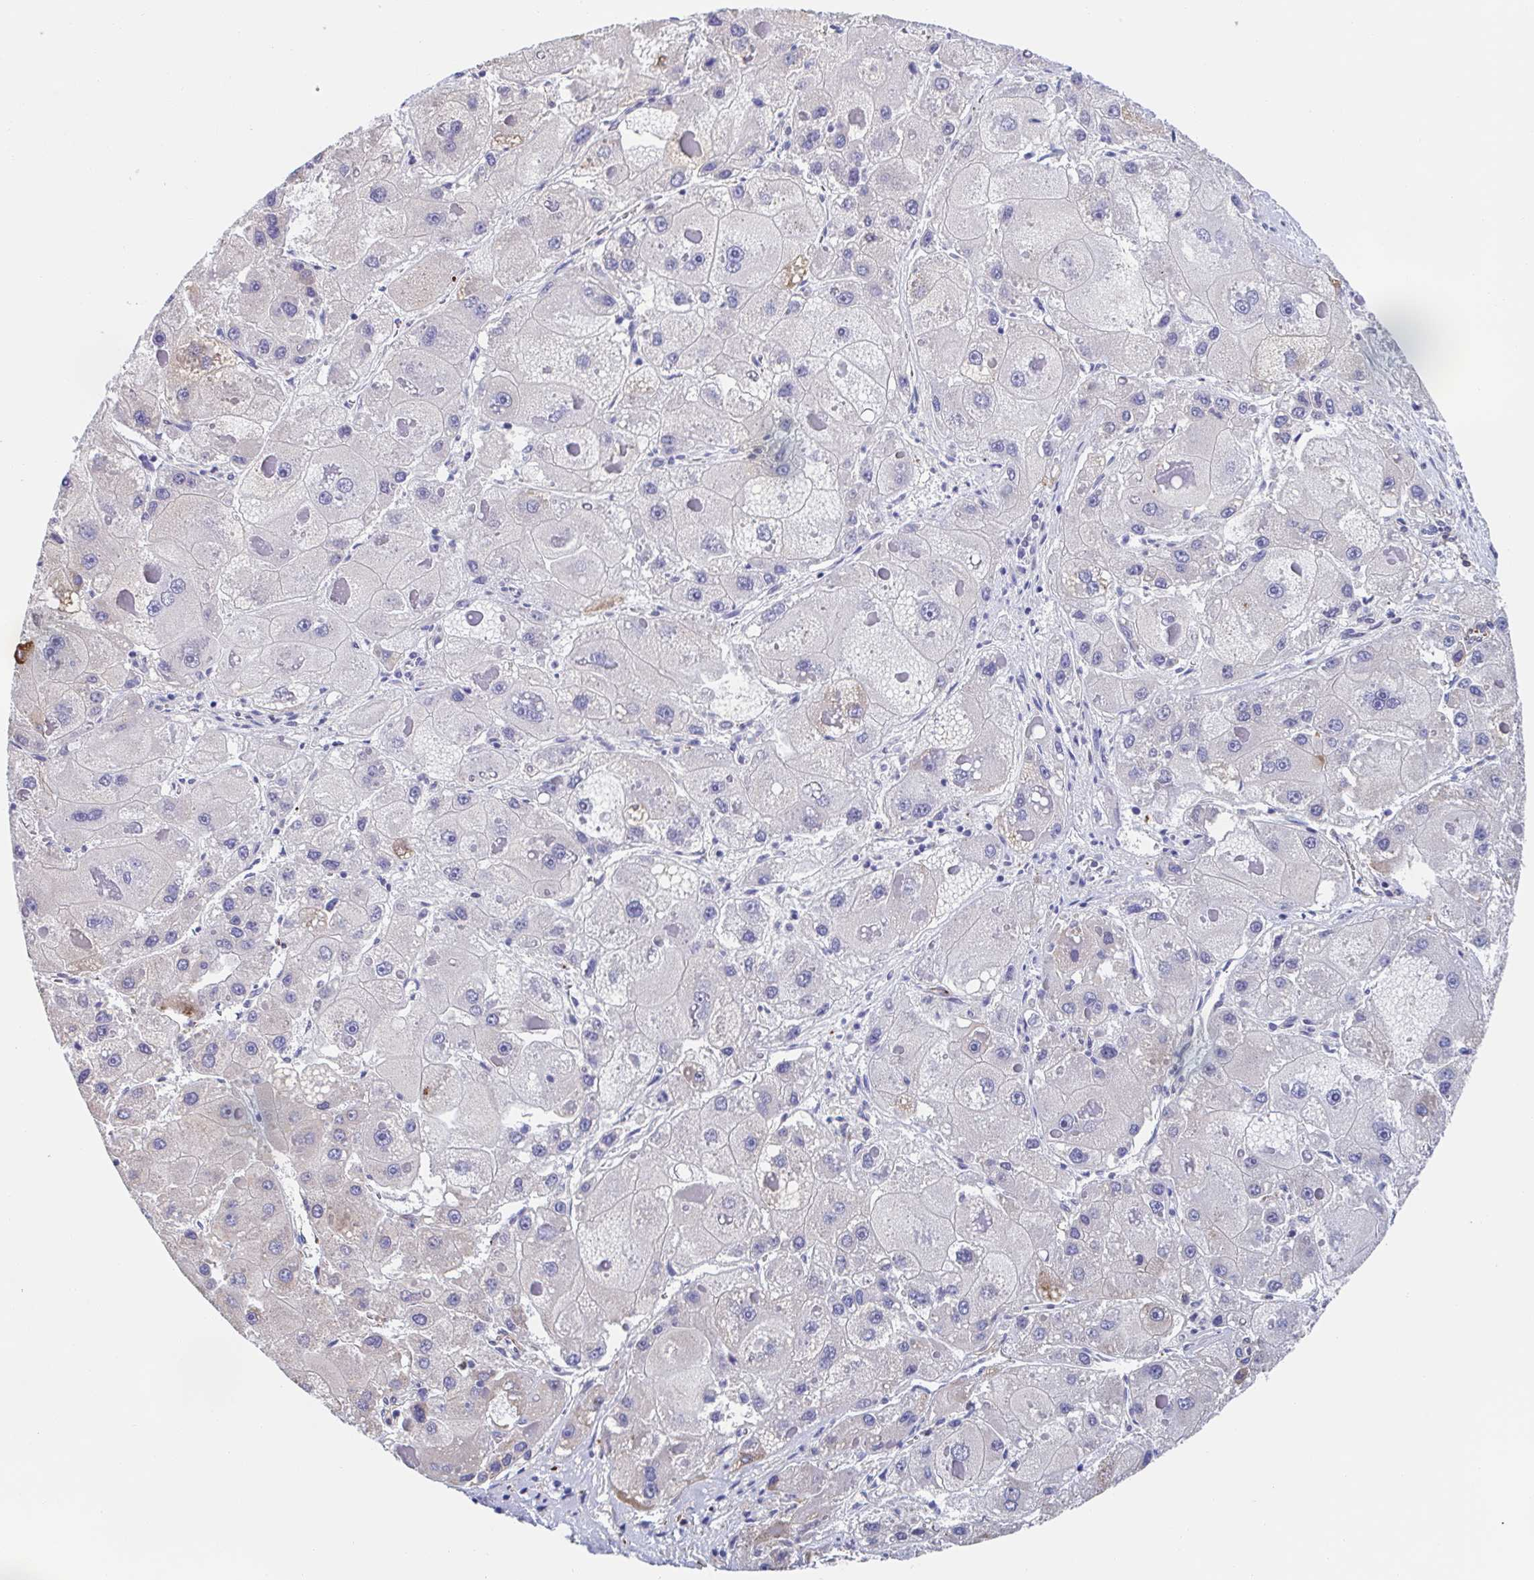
{"staining": {"intensity": "negative", "quantity": "none", "location": "none"}, "tissue": "liver cancer", "cell_type": "Tumor cells", "image_type": "cancer", "snomed": [{"axis": "morphology", "description": "Carcinoma, Hepatocellular, NOS"}, {"axis": "topography", "description": "Liver"}], "caption": "Liver cancer (hepatocellular carcinoma) was stained to show a protein in brown. There is no significant expression in tumor cells. The staining was performed using DAB to visualize the protein expression in brown, while the nuclei were stained in blue with hematoxylin (Magnification: 20x).", "gene": "KLC3", "patient": {"sex": "female", "age": 73}}